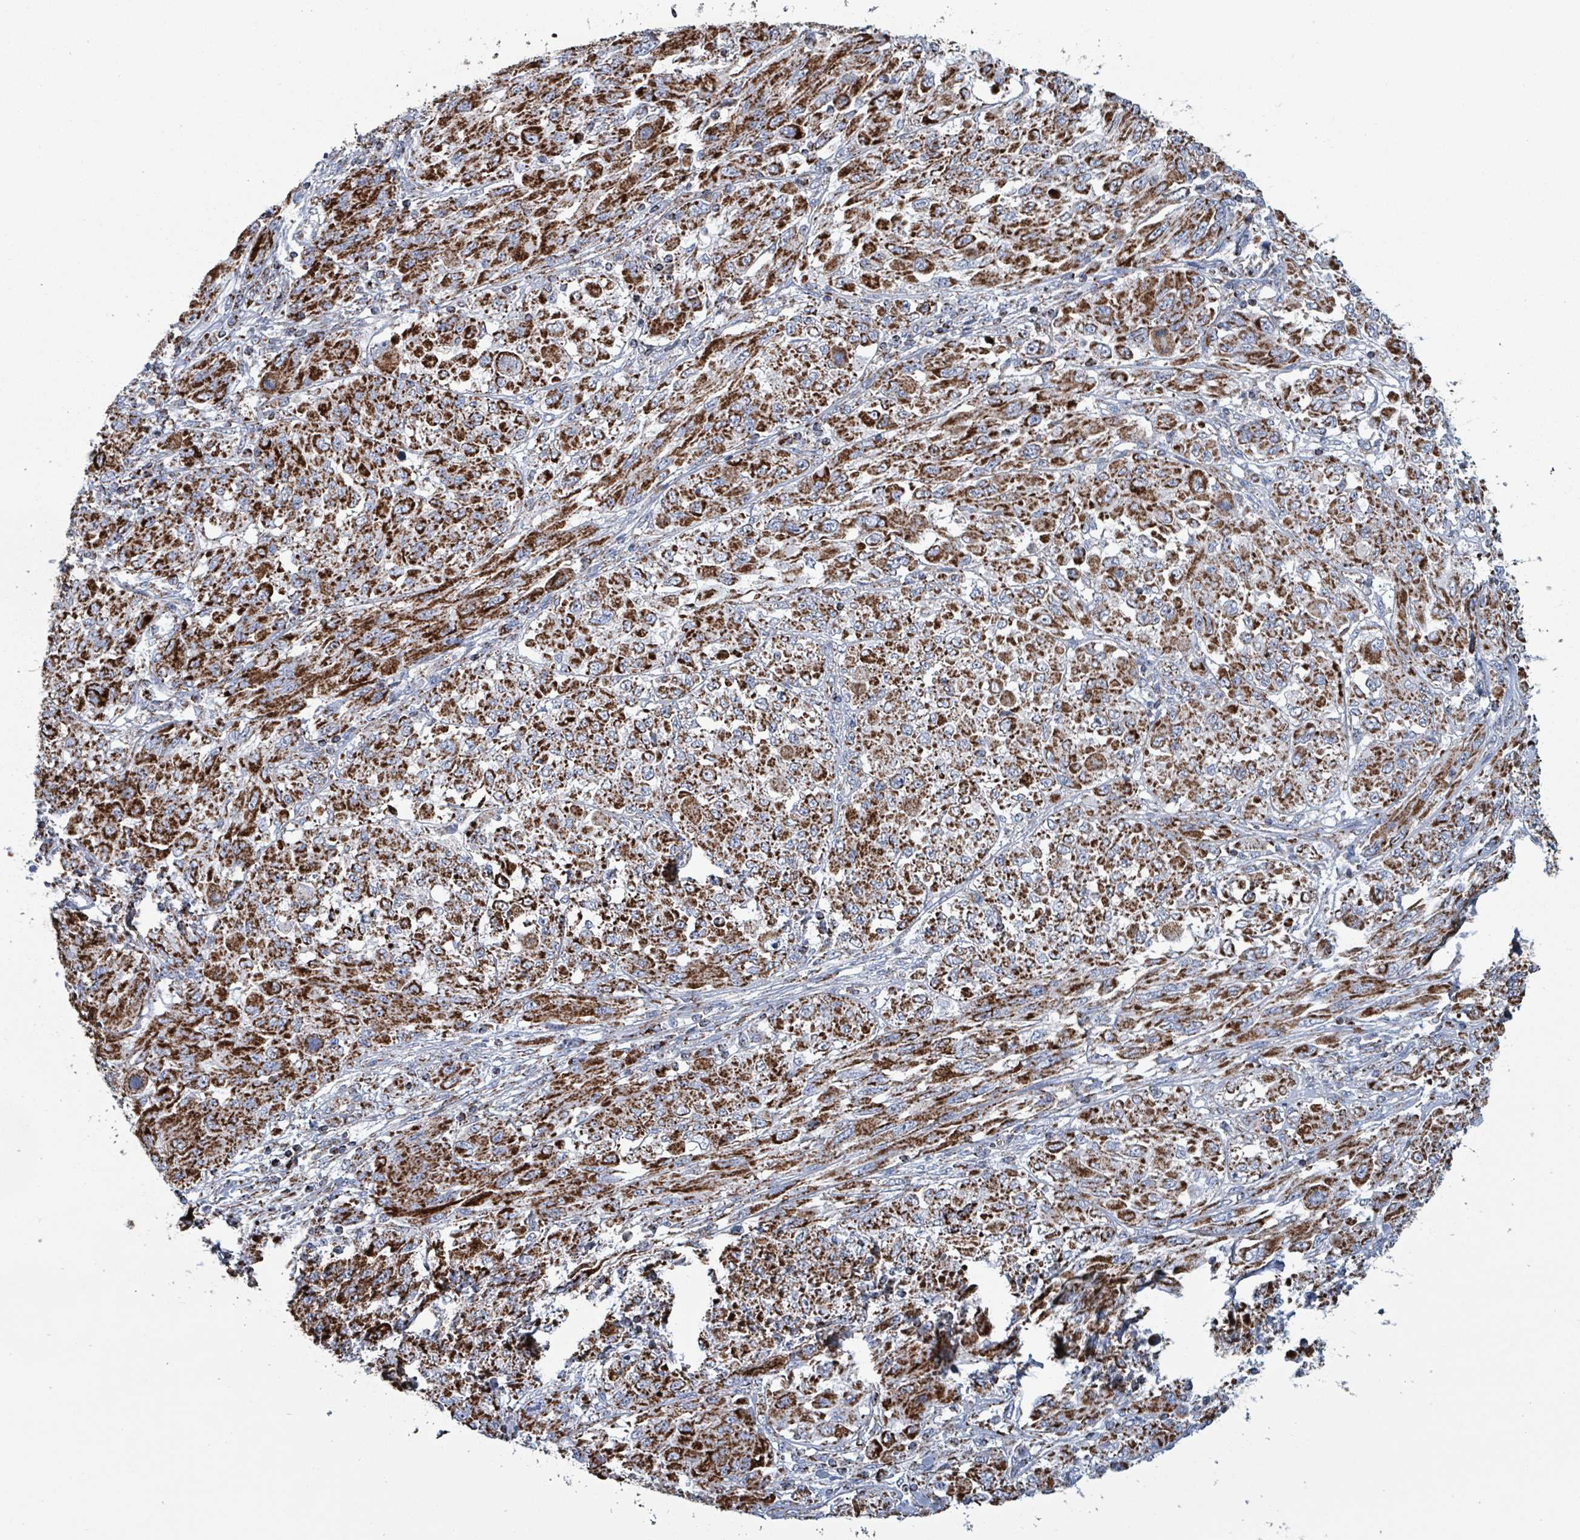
{"staining": {"intensity": "strong", "quantity": ">75%", "location": "cytoplasmic/membranous"}, "tissue": "melanoma", "cell_type": "Tumor cells", "image_type": "cancer", "snomed": [{"axis": "morphology", "description": "Malignant melanoma, NOS"}, {"axis": "topography", "description": "Skin"}], "caption": "IHC (DAB) staining of human melanoma shows strong cytoplasmic/membranous protein positivity in about >75% of tumor cells.", "gene": "IDH3B", "patient": {"sex": "female", "age": 91}}